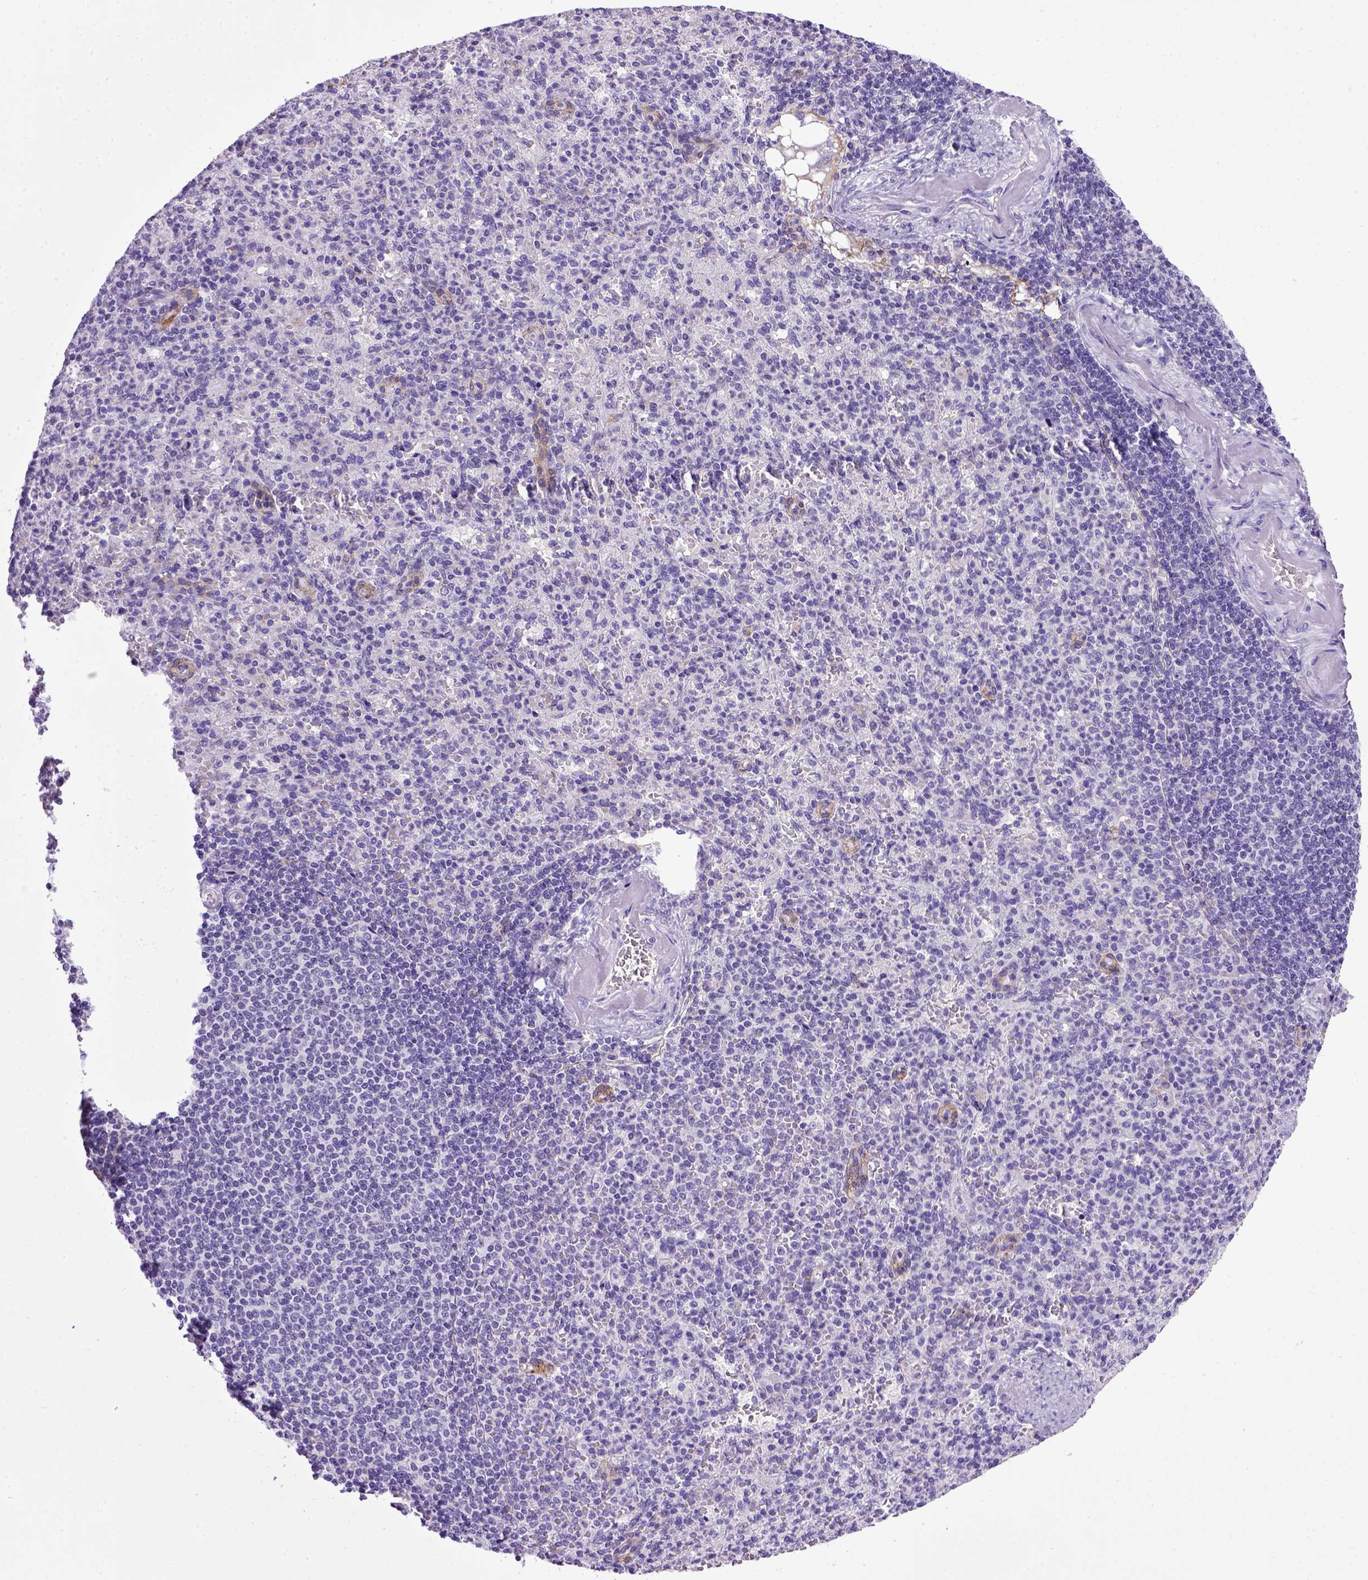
{"staining": {"intensity": "negative", "quantity": "none", "location": "none"}, "tissue": "spleen", "cell_type": "Cells in red pulp", "image_type": "normal", "snomed": [{"axis": "morphology", "description": "Normal tissue, NOS"}, {"axis": "topography", "description": "Spleen"}], "caption": "This is an IHC micrograph of normal human spleen. There is no positivity in cells in red pulp.", "gene": "CDH1", "patient": {"sex": "female", "age": 74}}